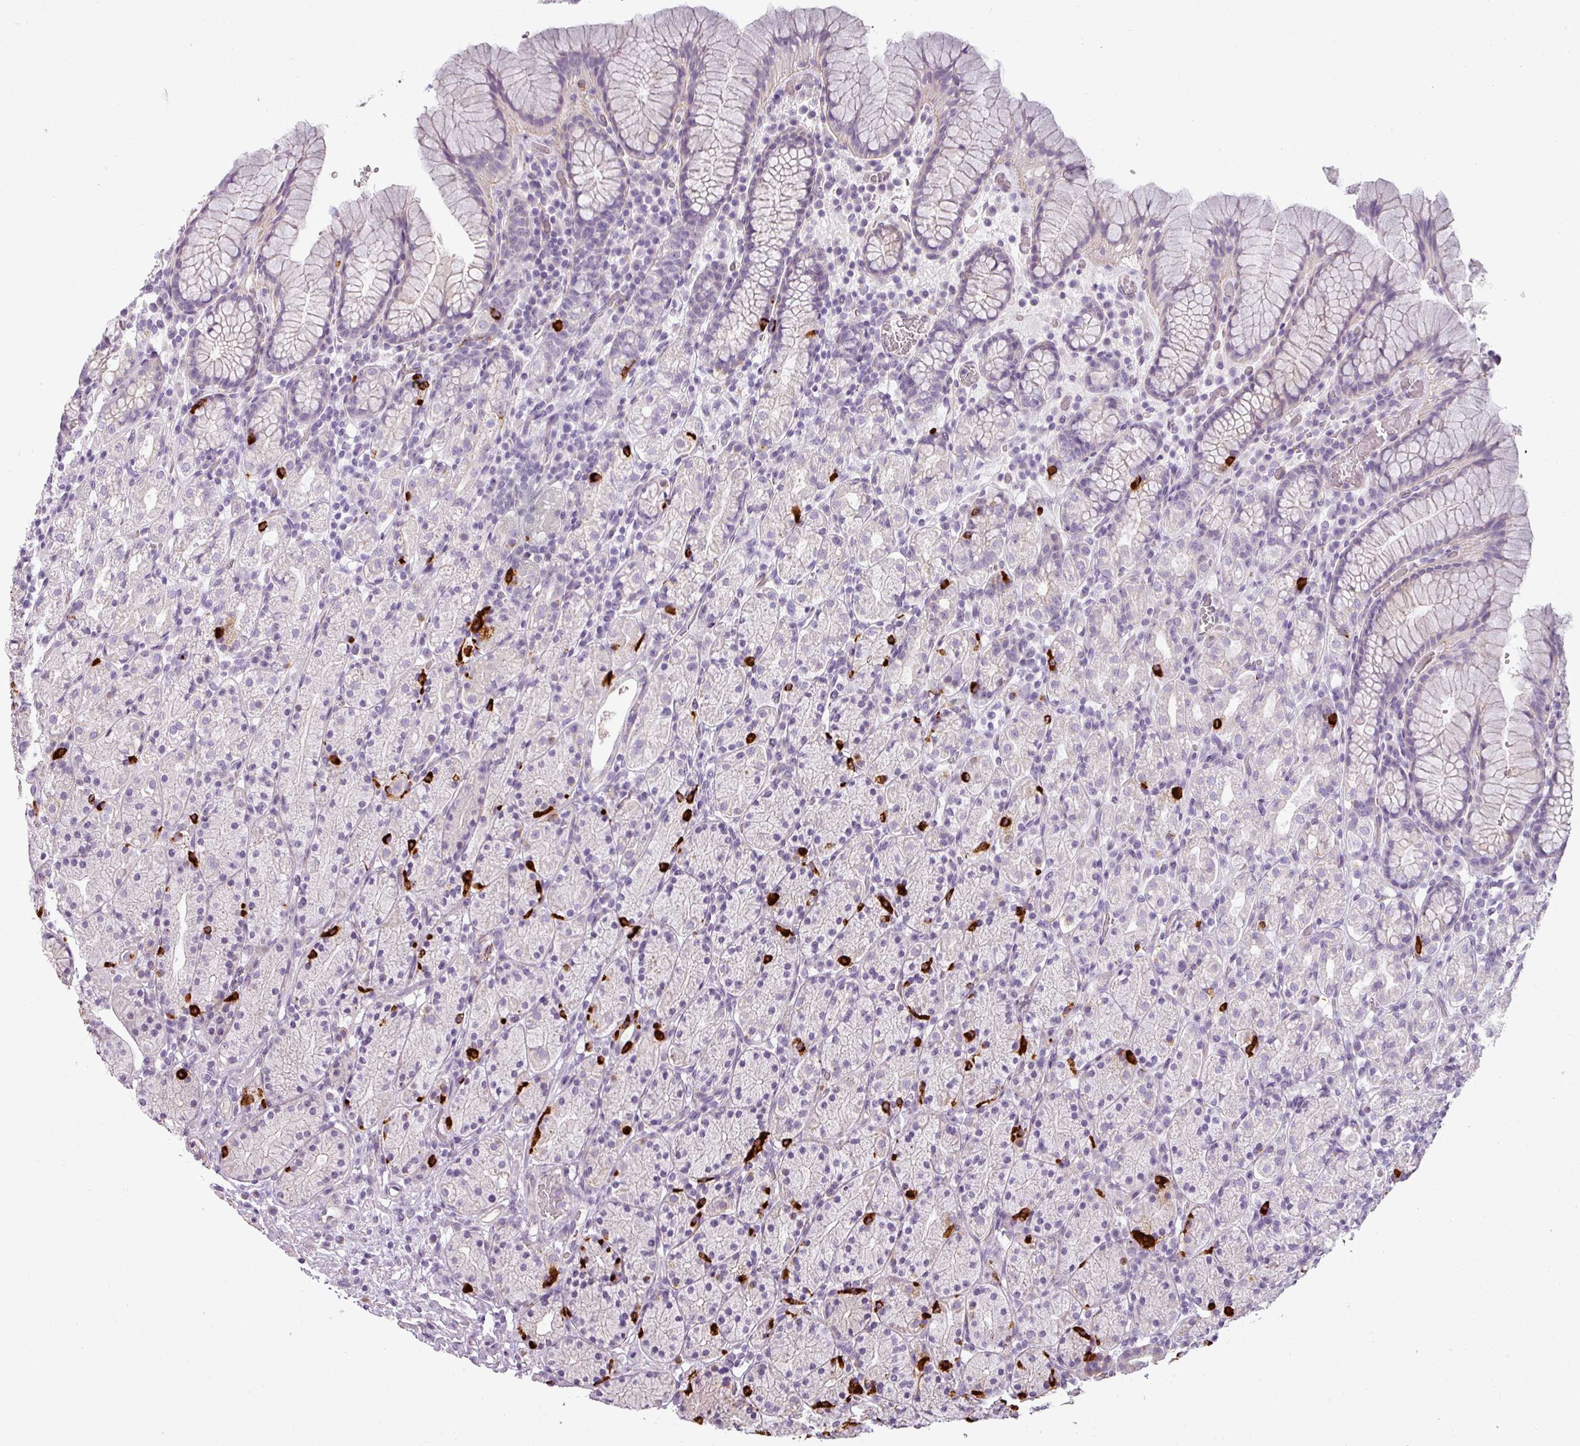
{"staining": {"intensity": "strong", "quantity": "<25%", "location": "cytoplasmic/membranous"}, "tissue": "stomach", "cell_type": "Glandular cells", "image_type": "normal", "snomed": [{"axis": "morphology", "description": "Normal tissue, NOS"}, {"axis": "topography", "description": "Stomach, upper"}, {"axis": "topography", "description": "Stomach"}], "caption": "The immunohistochemical stain labels strong cytoplasmic/membranous positivity in glandular cells of normal stomach. (DAB (3,3'-diaminobenzidine) IHC with brightfield microscopy, high magnification).", "gene": "ASB1", "patient": {"sex": "male", "age": 62}}